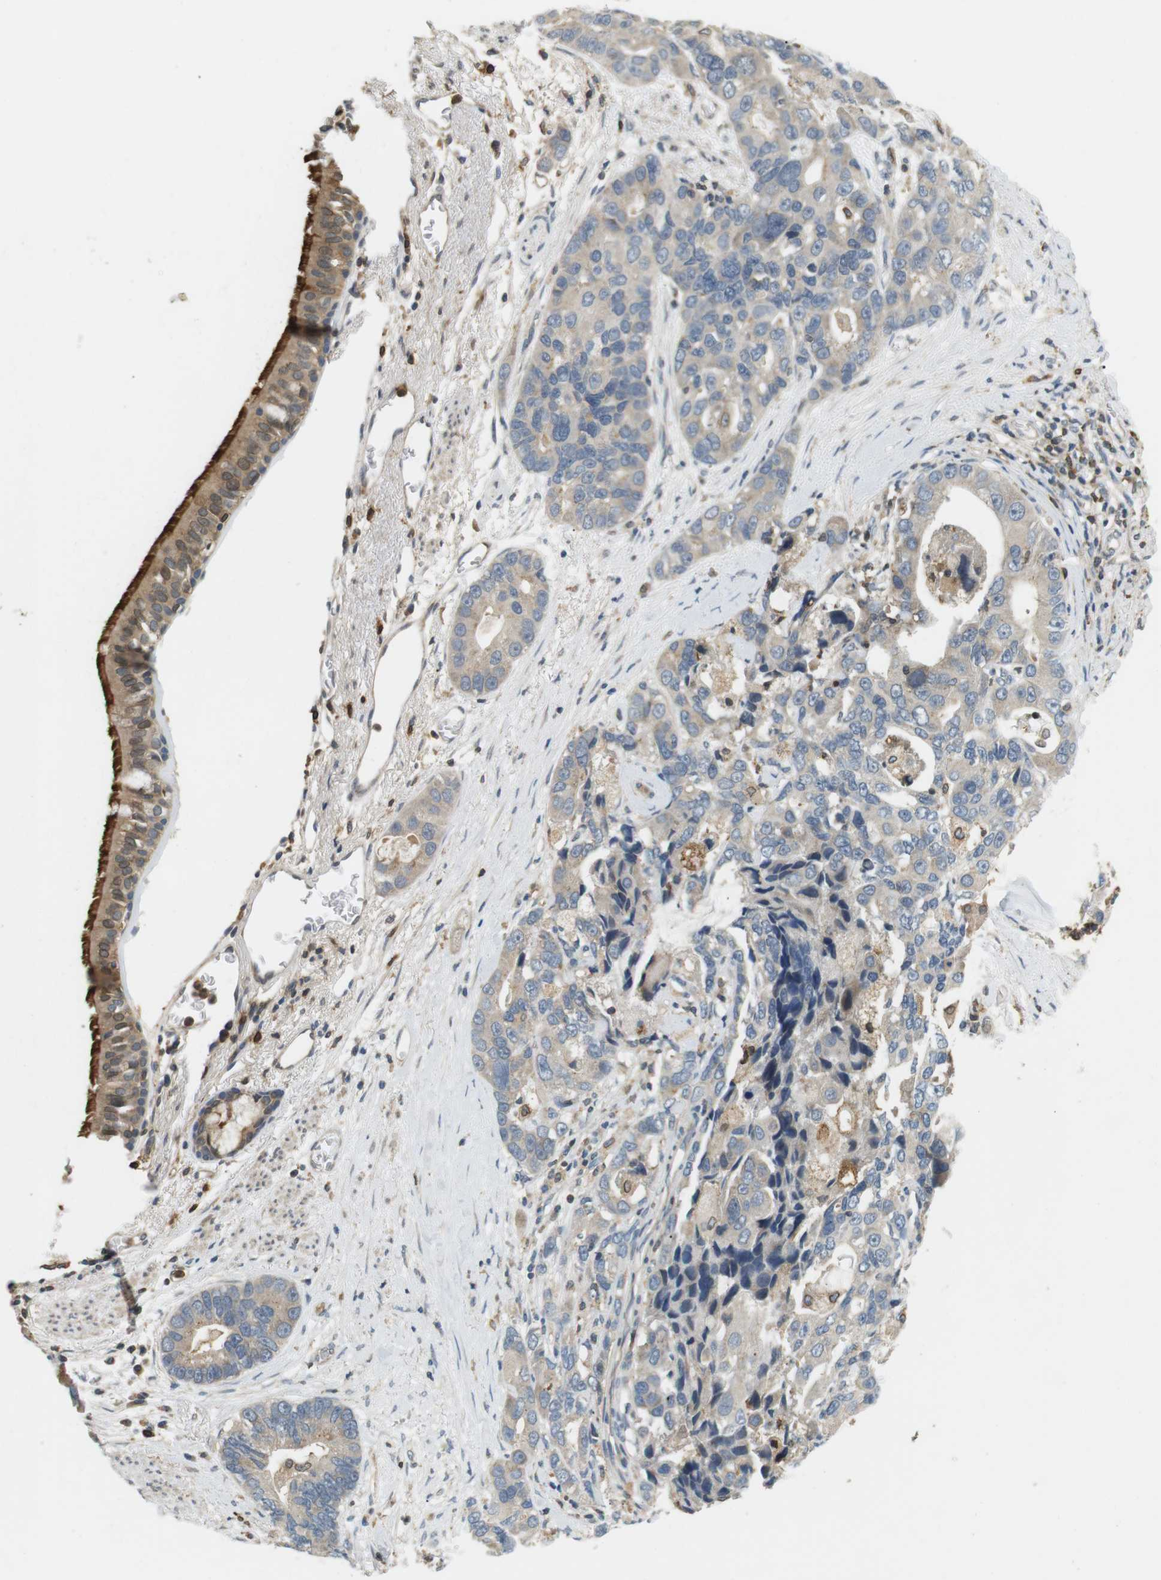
{"staining": {"intensity": "moderate", "quantity": ">75%", "location": "cytoplasmic/membranous"}, "tissue": "bronchus", "cell_type": "Respiratory epithelial cells", "image_type": "normal", "snomed": [{"axis": "morphology", "description": "Normal tissue, NOS"}, {"axis": "morphology", "description": "Adenocarcinoma, NOS"}, {"axis": "morphology", "description": "Adenocarcinoma, metastatic, NOS"}, {"axis": "topography", "description": "Lymph node"}, {"axis": "topography", "description": "Bronchus"}, {"axis": "topography", "description": "Lung"}], "caption": "Protein expression analysis of unremarkable human bronchus reveals moderate cytoplasmic/membranous expression in approximately >75% of respiratory epithelial cells. (DAB (3,3'-diaminobenzidine) = brown stain, brightfield microscopy at high magnification).", "gene": "P2RY1", "patient": {"sex": "female", "age": 54}}